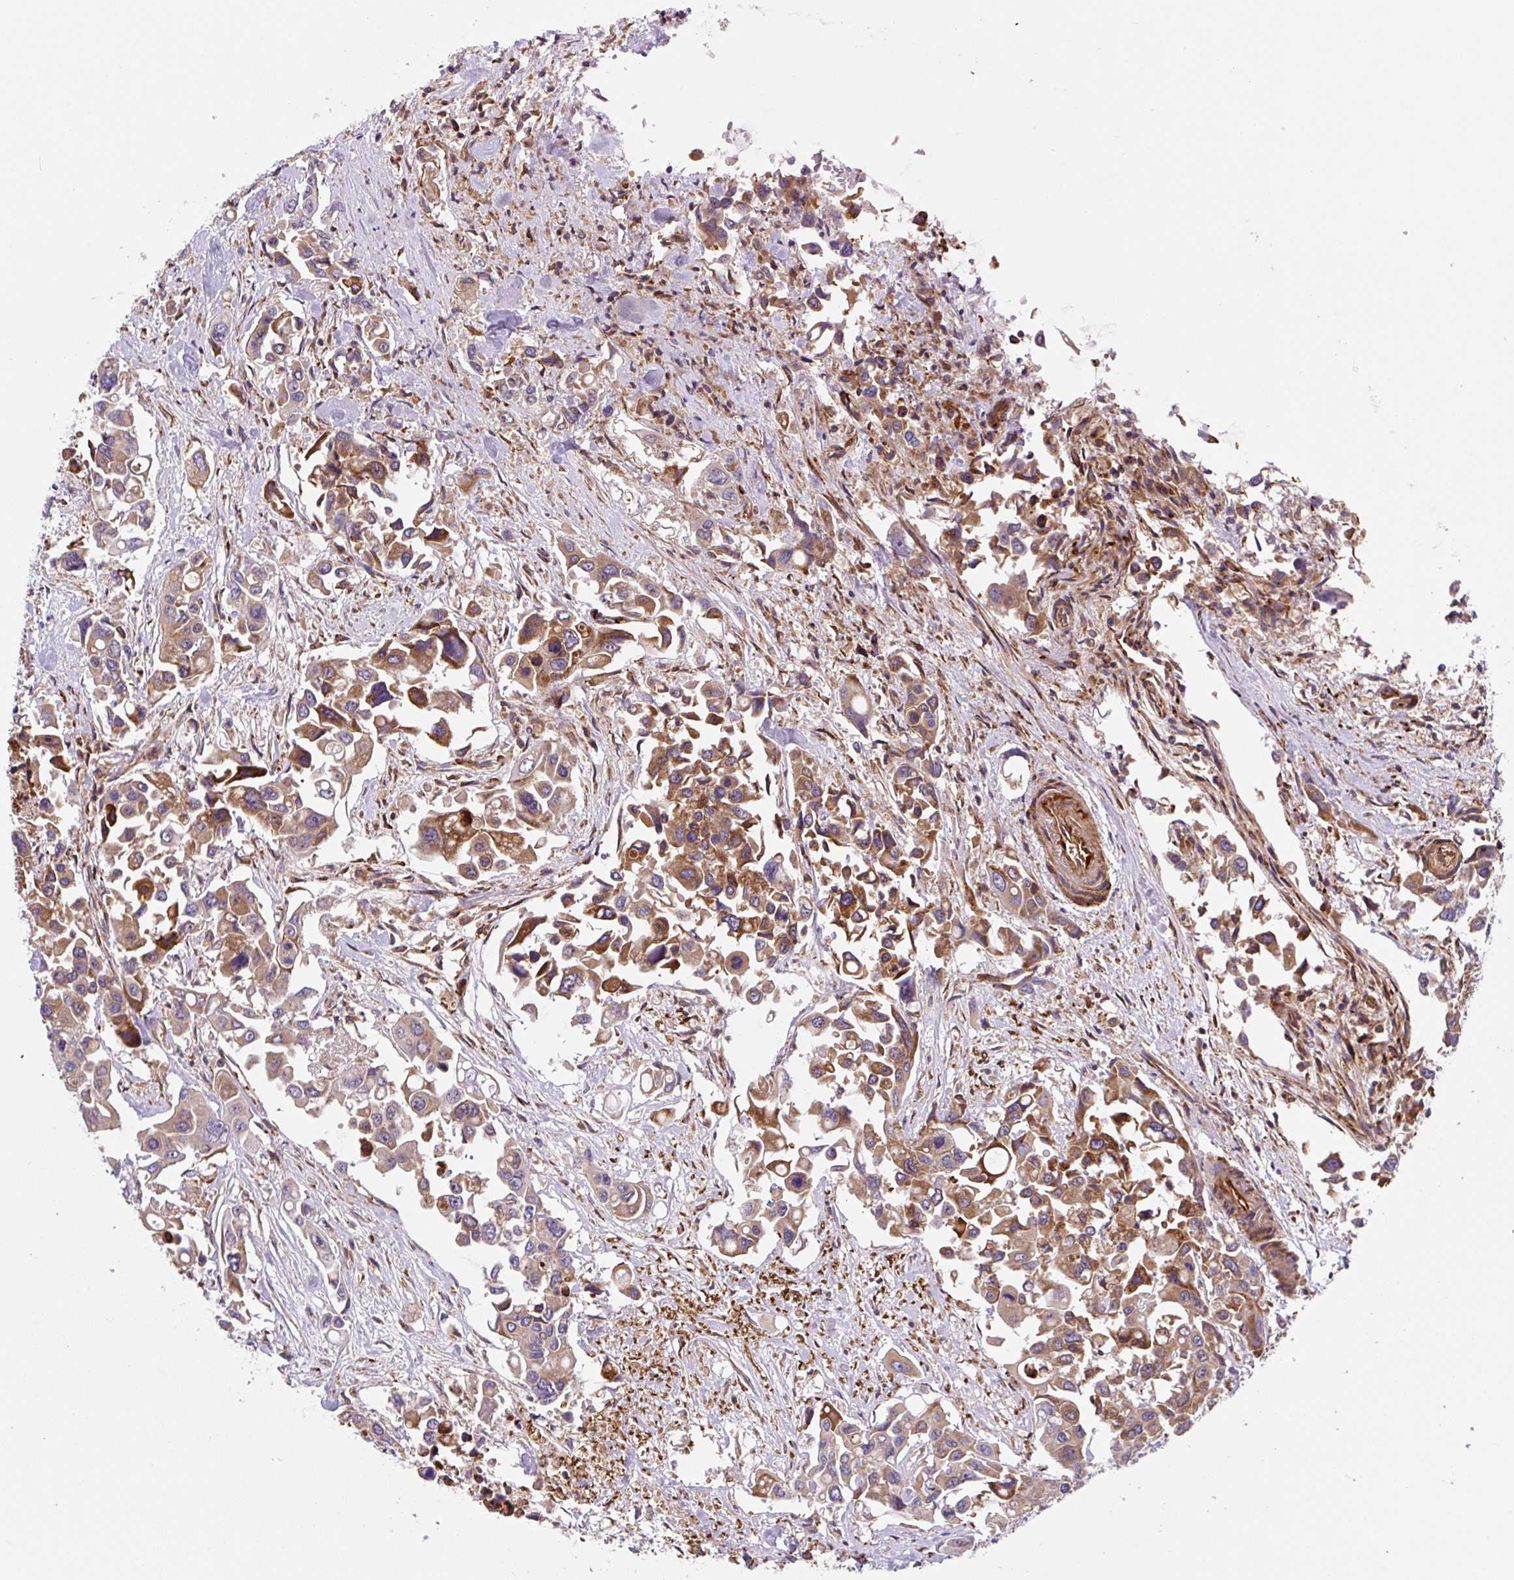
{"staining": {"intensity": "moderate", "quantity": "25%-75%", "location": "cytoplasmic/membranous"}, "tissue": "colorectal cancer", "cell_type": "Tumor cells", "image_type": "cancer", "snomed": [{"axis": "morphology", "description": "Adenocarcinoma, NOS"}, {"axis": "topography", "description": "Colon"}], "caption": "This micrograph demonstrates immunohistochemistry (IHC) staining of colorectal cancer (adenocarcinoma), with medium moderate cytoplasmic/membranous positivity in approximately 25%-75% of tumor cells.", "gene": "APOBEC3D", "patient": {"sex": "male", "age": 77}}